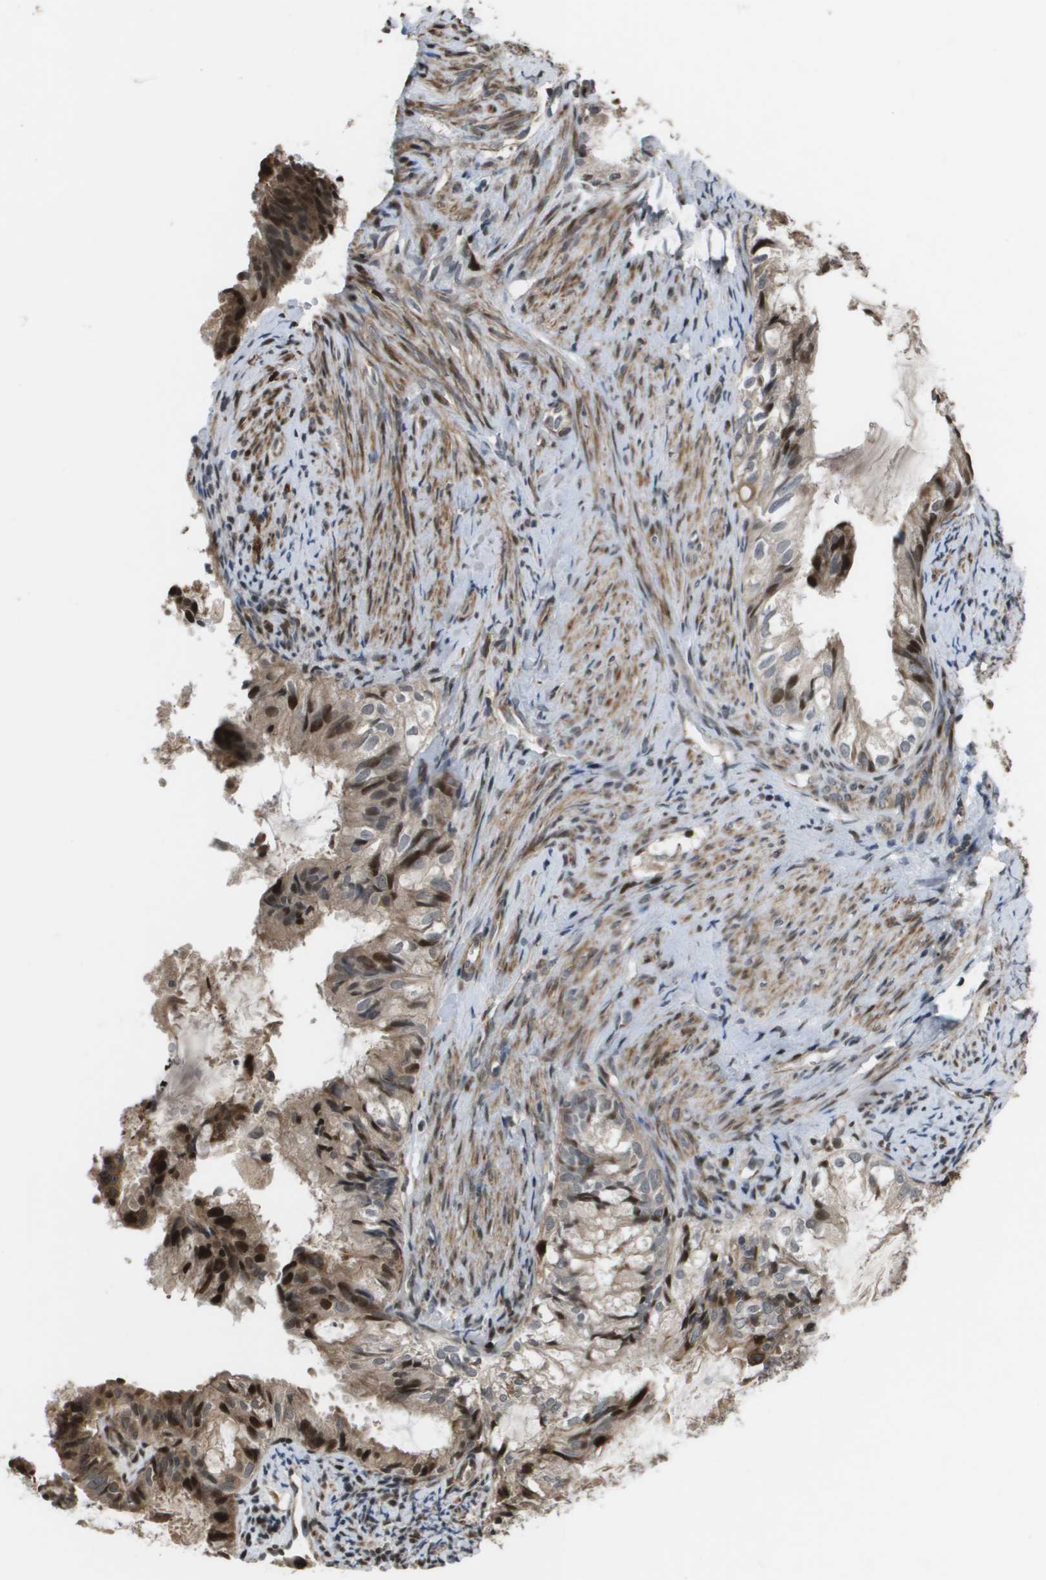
{"staining": {"intensity": "strong", "quantity": "25%-75%", "location": "cytoplasmic/membranous,nuclear"}, "tissue": "cervical cancer", "cell_type": "Tumor cells", "image_type": "cancer", "snomed": [{"axis": "morphology", "description": "Normal tissue, NOS"}, {"axis": "morphology", "description": "Adenocarcinoma, NOS"}, {"axis": "topography", "description": "Cervix"}, {"axis": "topography", "description": "Endometrium"}], "caption": "Tumor cells show high levels of strong cytoplasmic/membranous and nuclear expression in about 25%-75% of cells in human adenocarcinoma (cervical).", "gene": "AXIN2", "patient": {"sex": "female", "age": 86}}